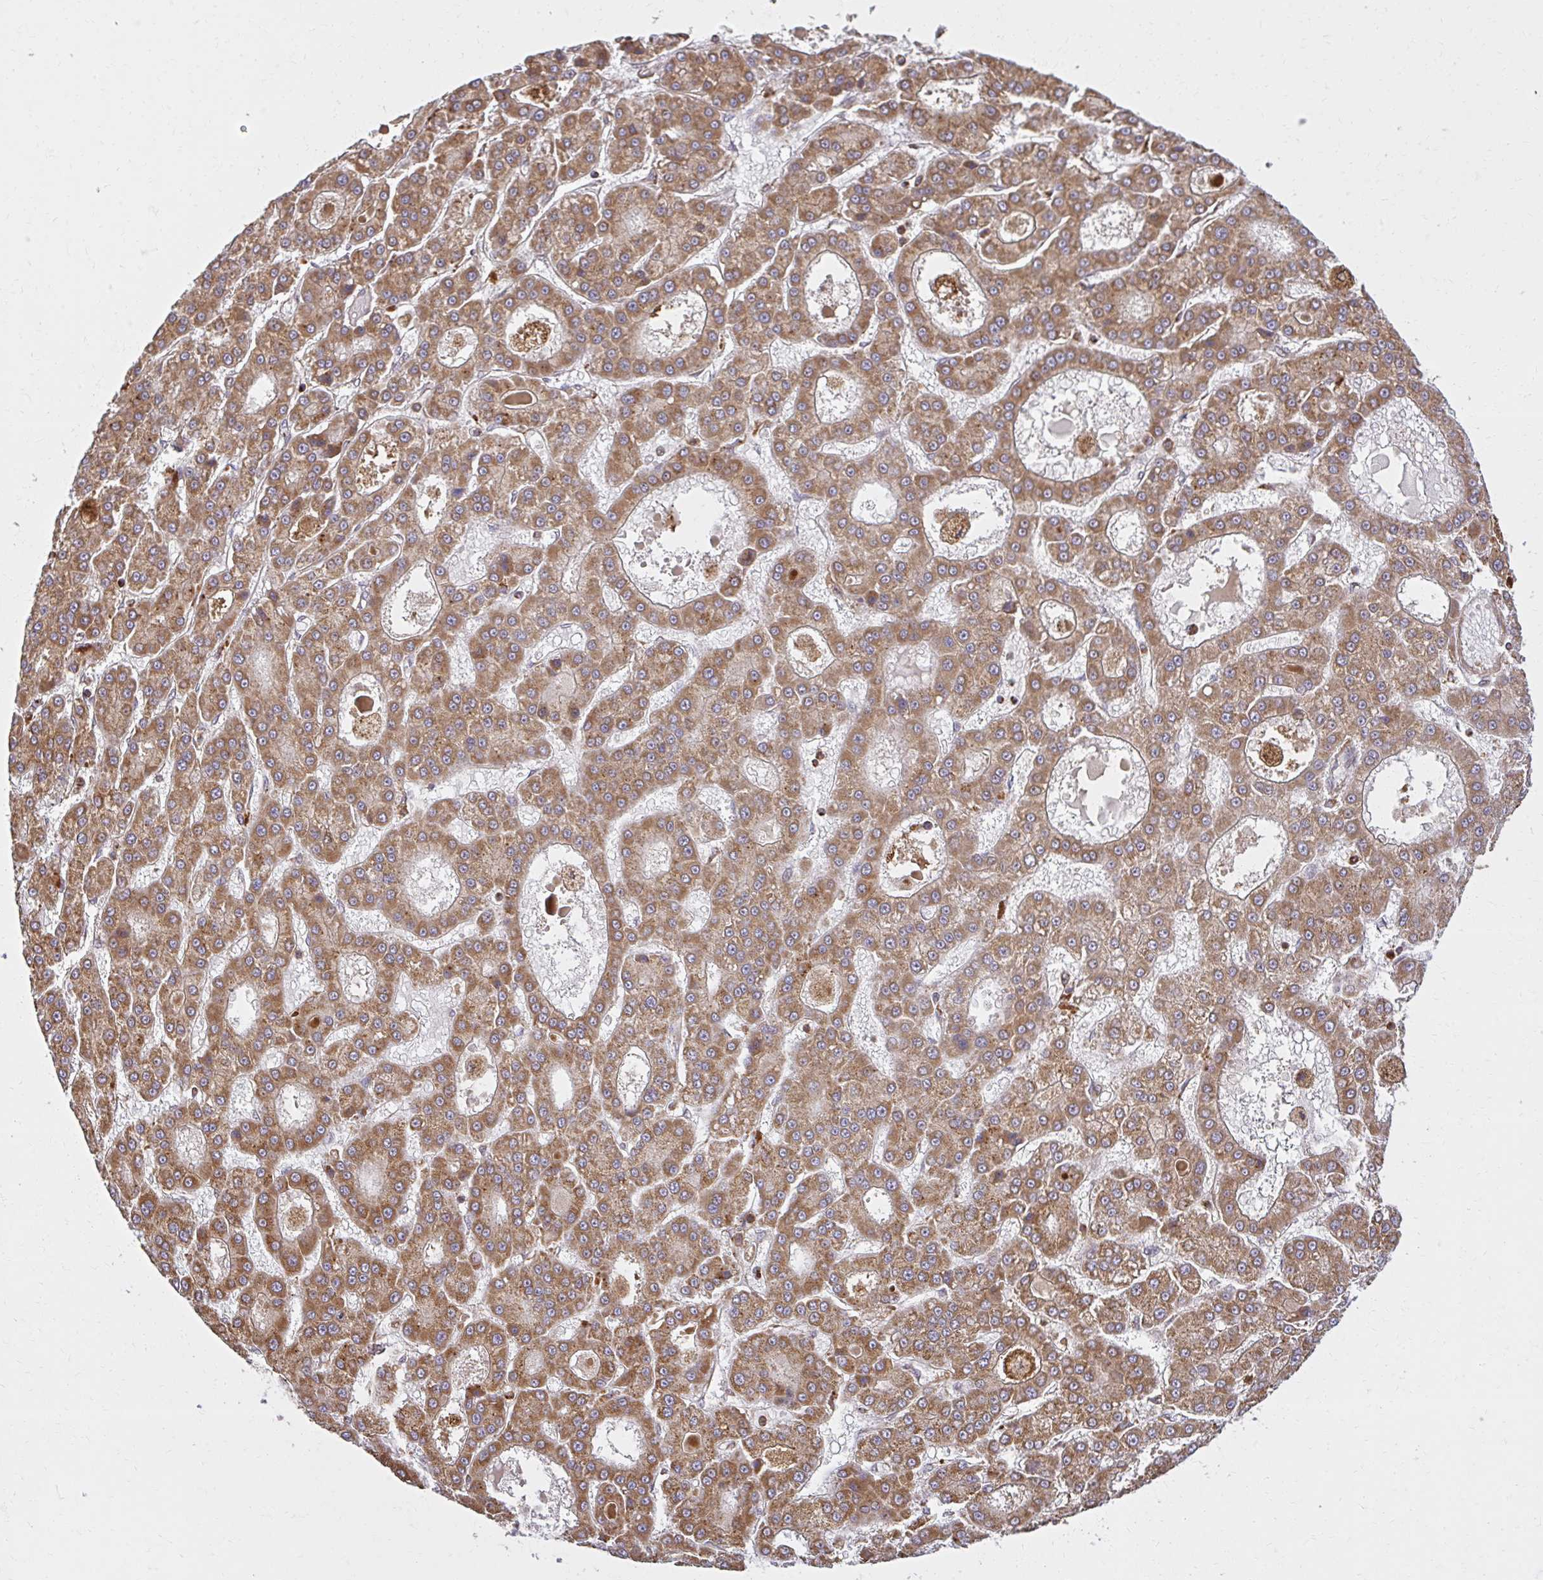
{"staining": {"intensity": "moderate", "quantity": ">75%", "location": "cytoplasmic/membranous"}, "tissue": "liver cancer", "cell_type": "Tumor cells", "image_type": "cancer", "snomed": [{"axis": "morphology", "description": "Carcinoma, Hepatocellular, NOS"}, {"axis": "topography", "description": "Liver"}], "caption": "Protein analysis of liver cancer (hepatocellular carcinoma) tissue shows moderate cytoplasmic/membranous positivity in about >75% of tumor cells.", "gene": "GNS", "patient": {"sex": "male", "age": 70}}